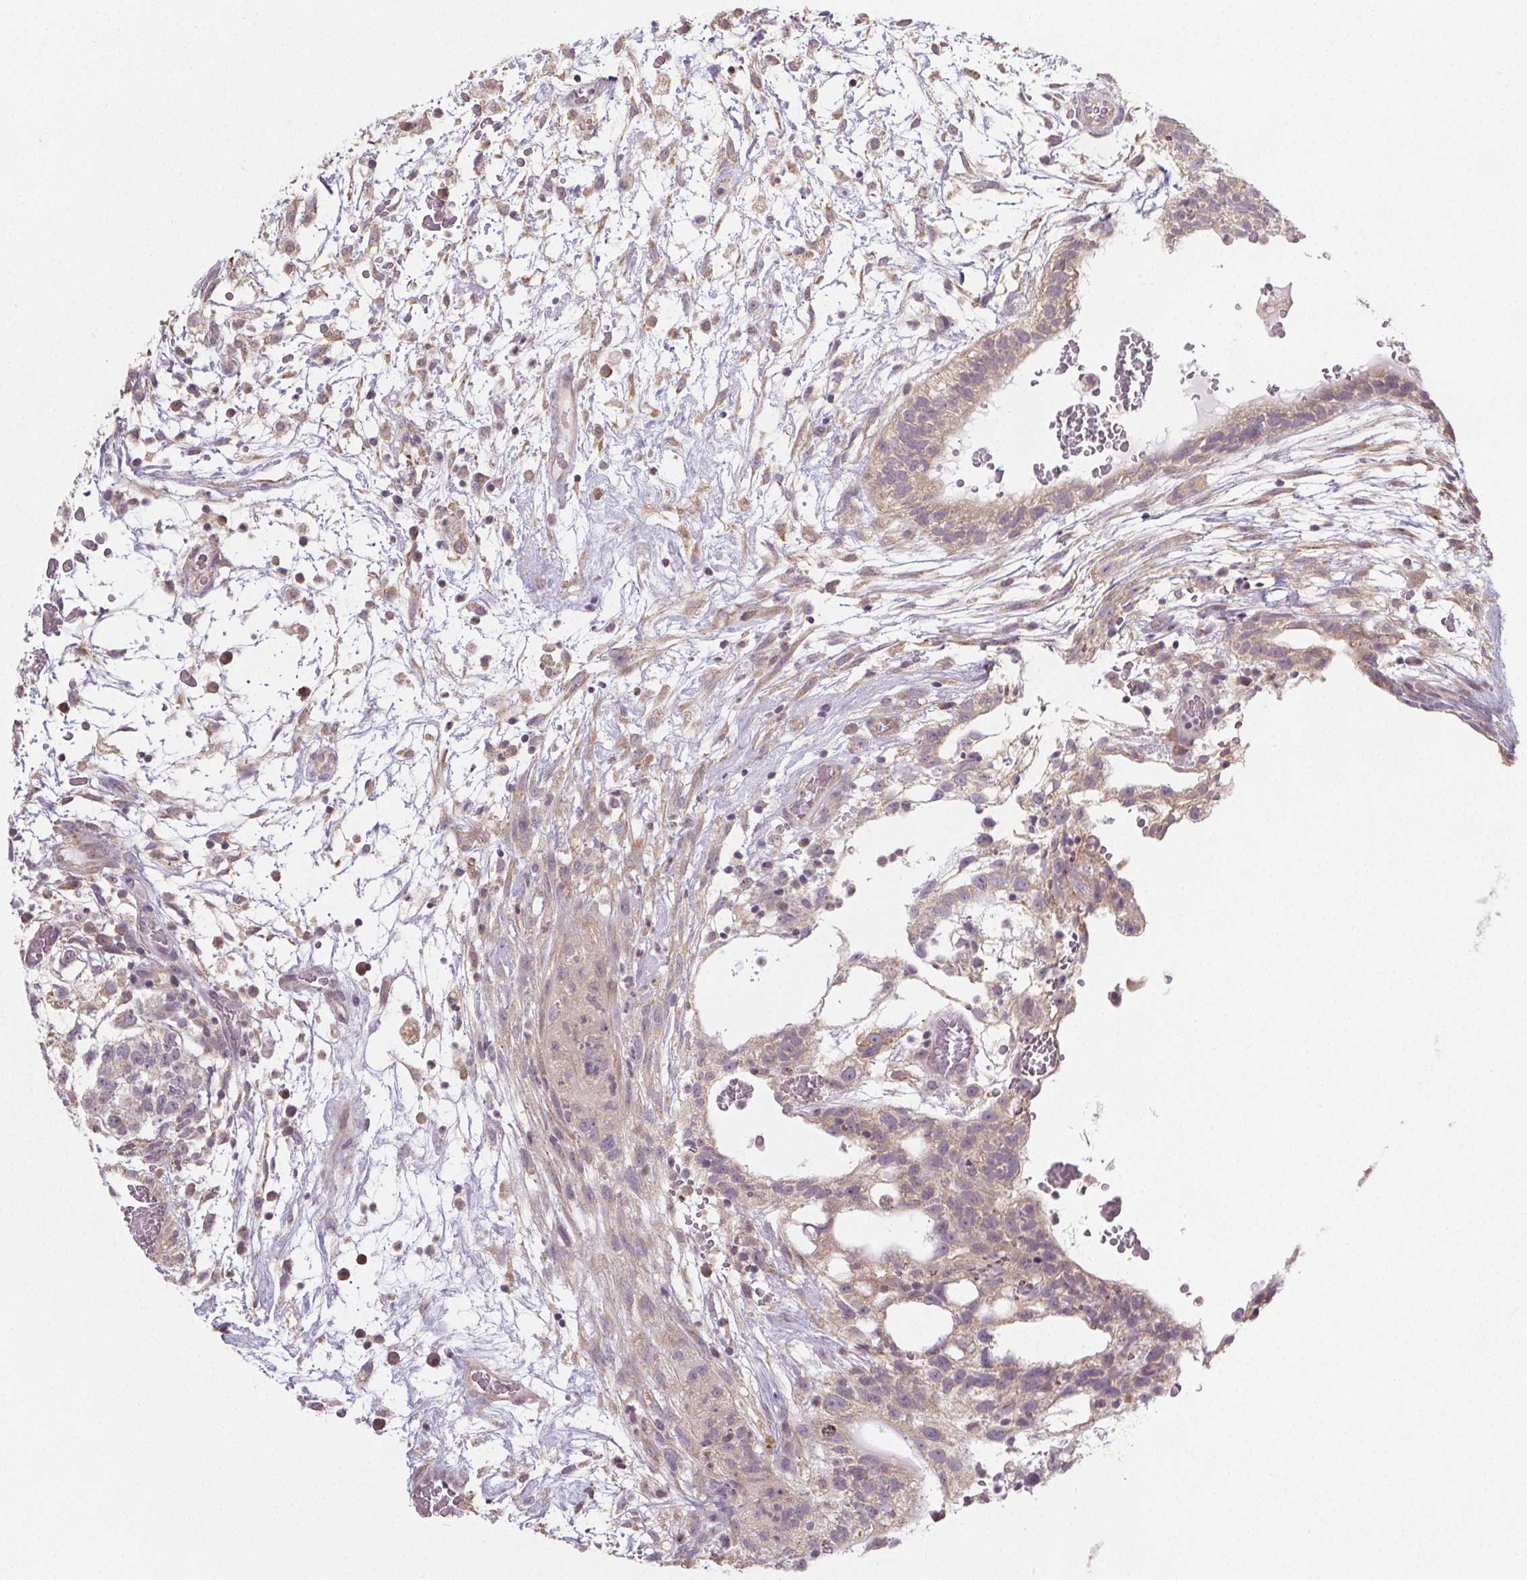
{"staining": {"intensity": "negative", "quantity": "none", "location": "none"}, "tissue": "testis cancer", "cell_type": "Tumor cells", "image_type": "cancer", "snomed": [{"axis": "morphology", "description": "Normal tissue, NOS"}, {"axis": "morphology", "description": "Carcinoma, Embryonal, NOS"}, {"axis": "topography", "description": "Testis"}], "caption": "A high-resolution image shows immunohistochemistry (IHC) staining of testis cancer (embryonal carcinoma), which reveals no significant expression in tumor cells.", "gene": "SLC26A2", "patient": {"sex": "male", "age": 32}}